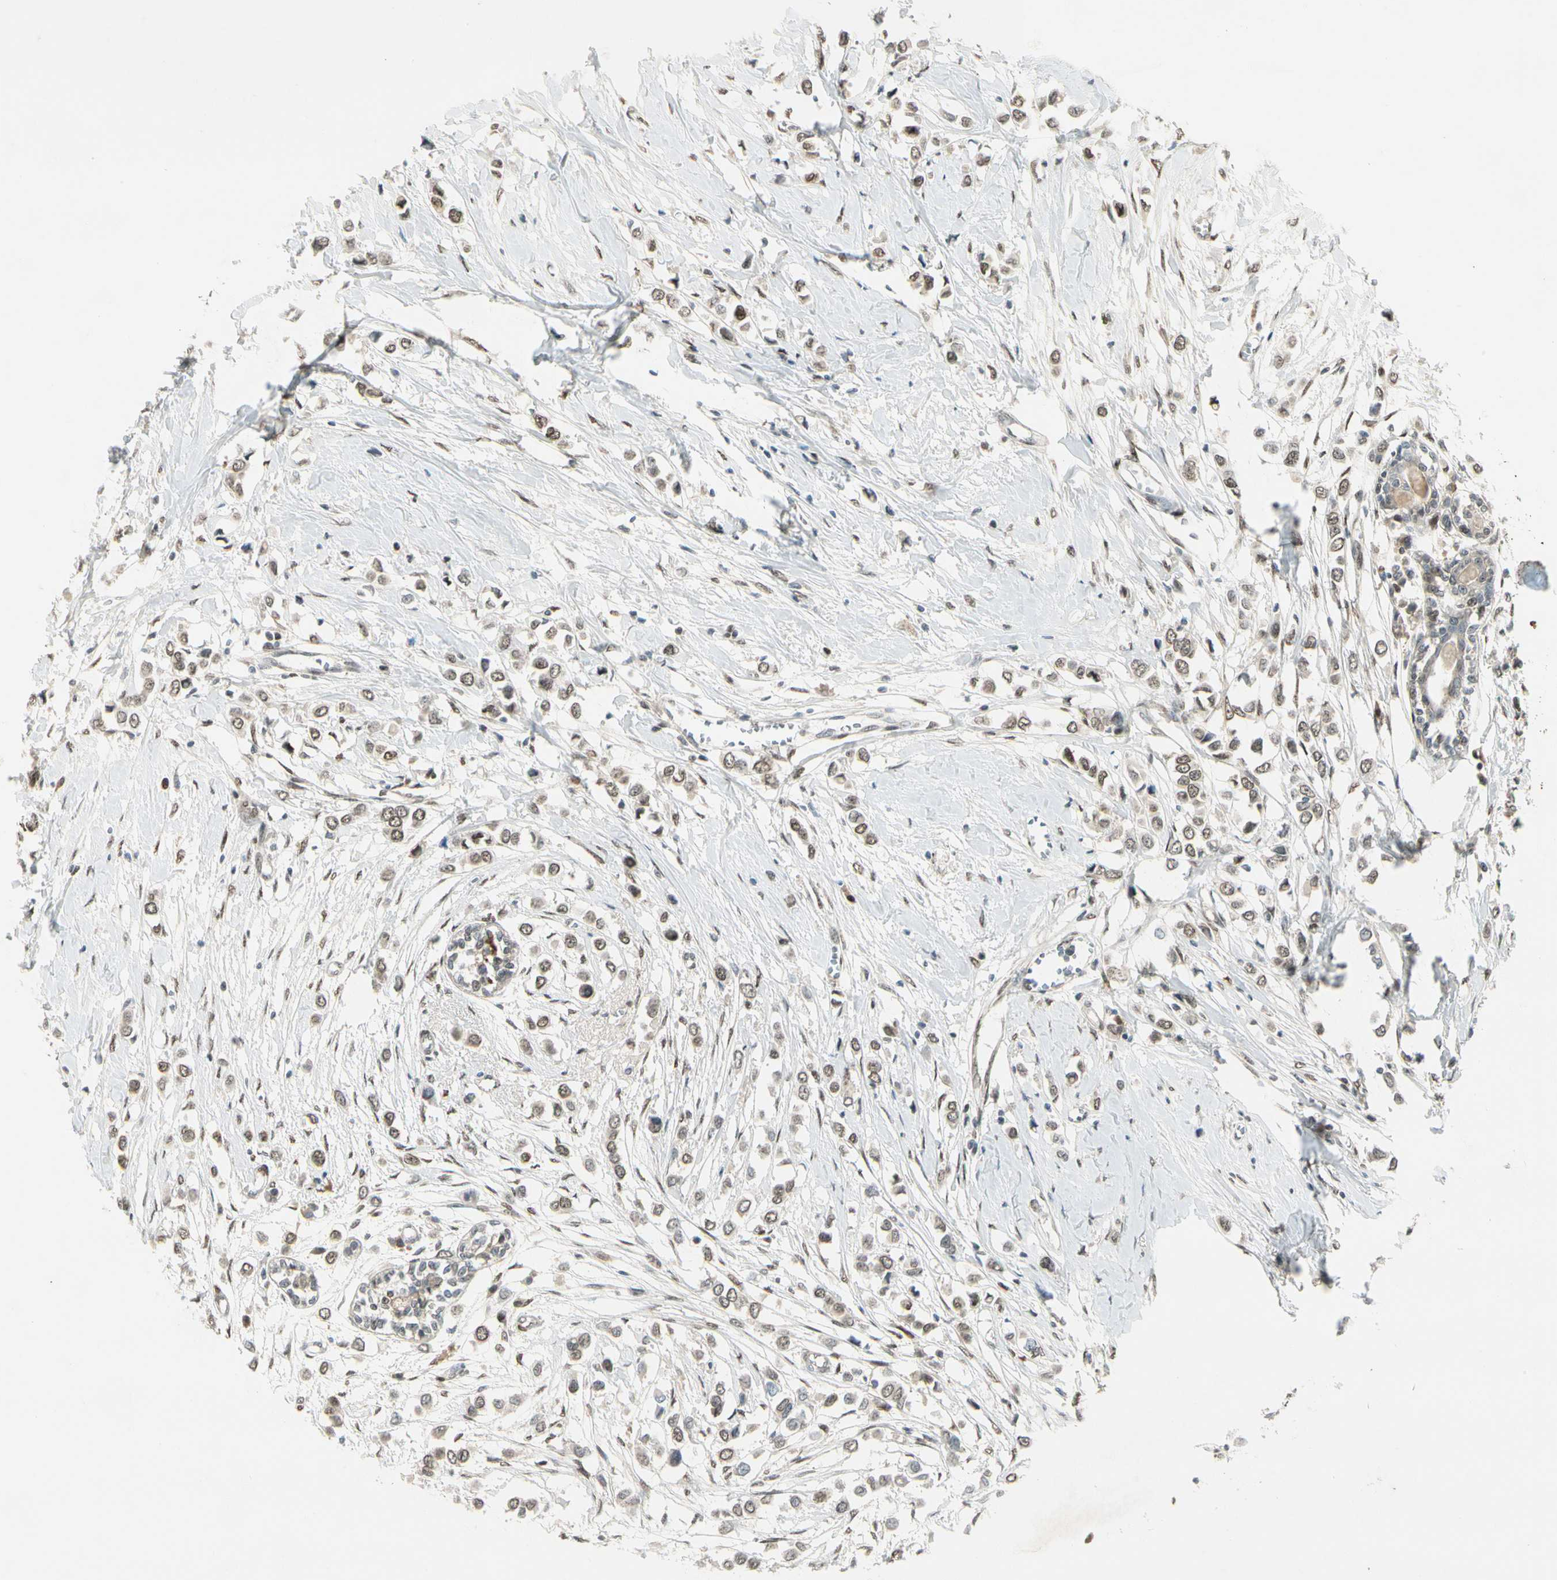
{"staining": {"intensity": "weak", "quantity": ">75%", "location": "nuclear"}, "tissue": "breast cancer", "cell_type": "Tumor cells", "image_type": "cancer", "snomed": [{"axis": "morphology", "description": "Lobular carcinoma"}, {"axis": "topography", "description": "Breast"}], "caption": "Breast cancer (lobular carcinoma) was stained to show a protein in brown. There is low levels of weak nuclear positivity in approximately >75% of tumor cells.", "gene": "GTF3A", "patient": {"sex": "female", "age": 51}}